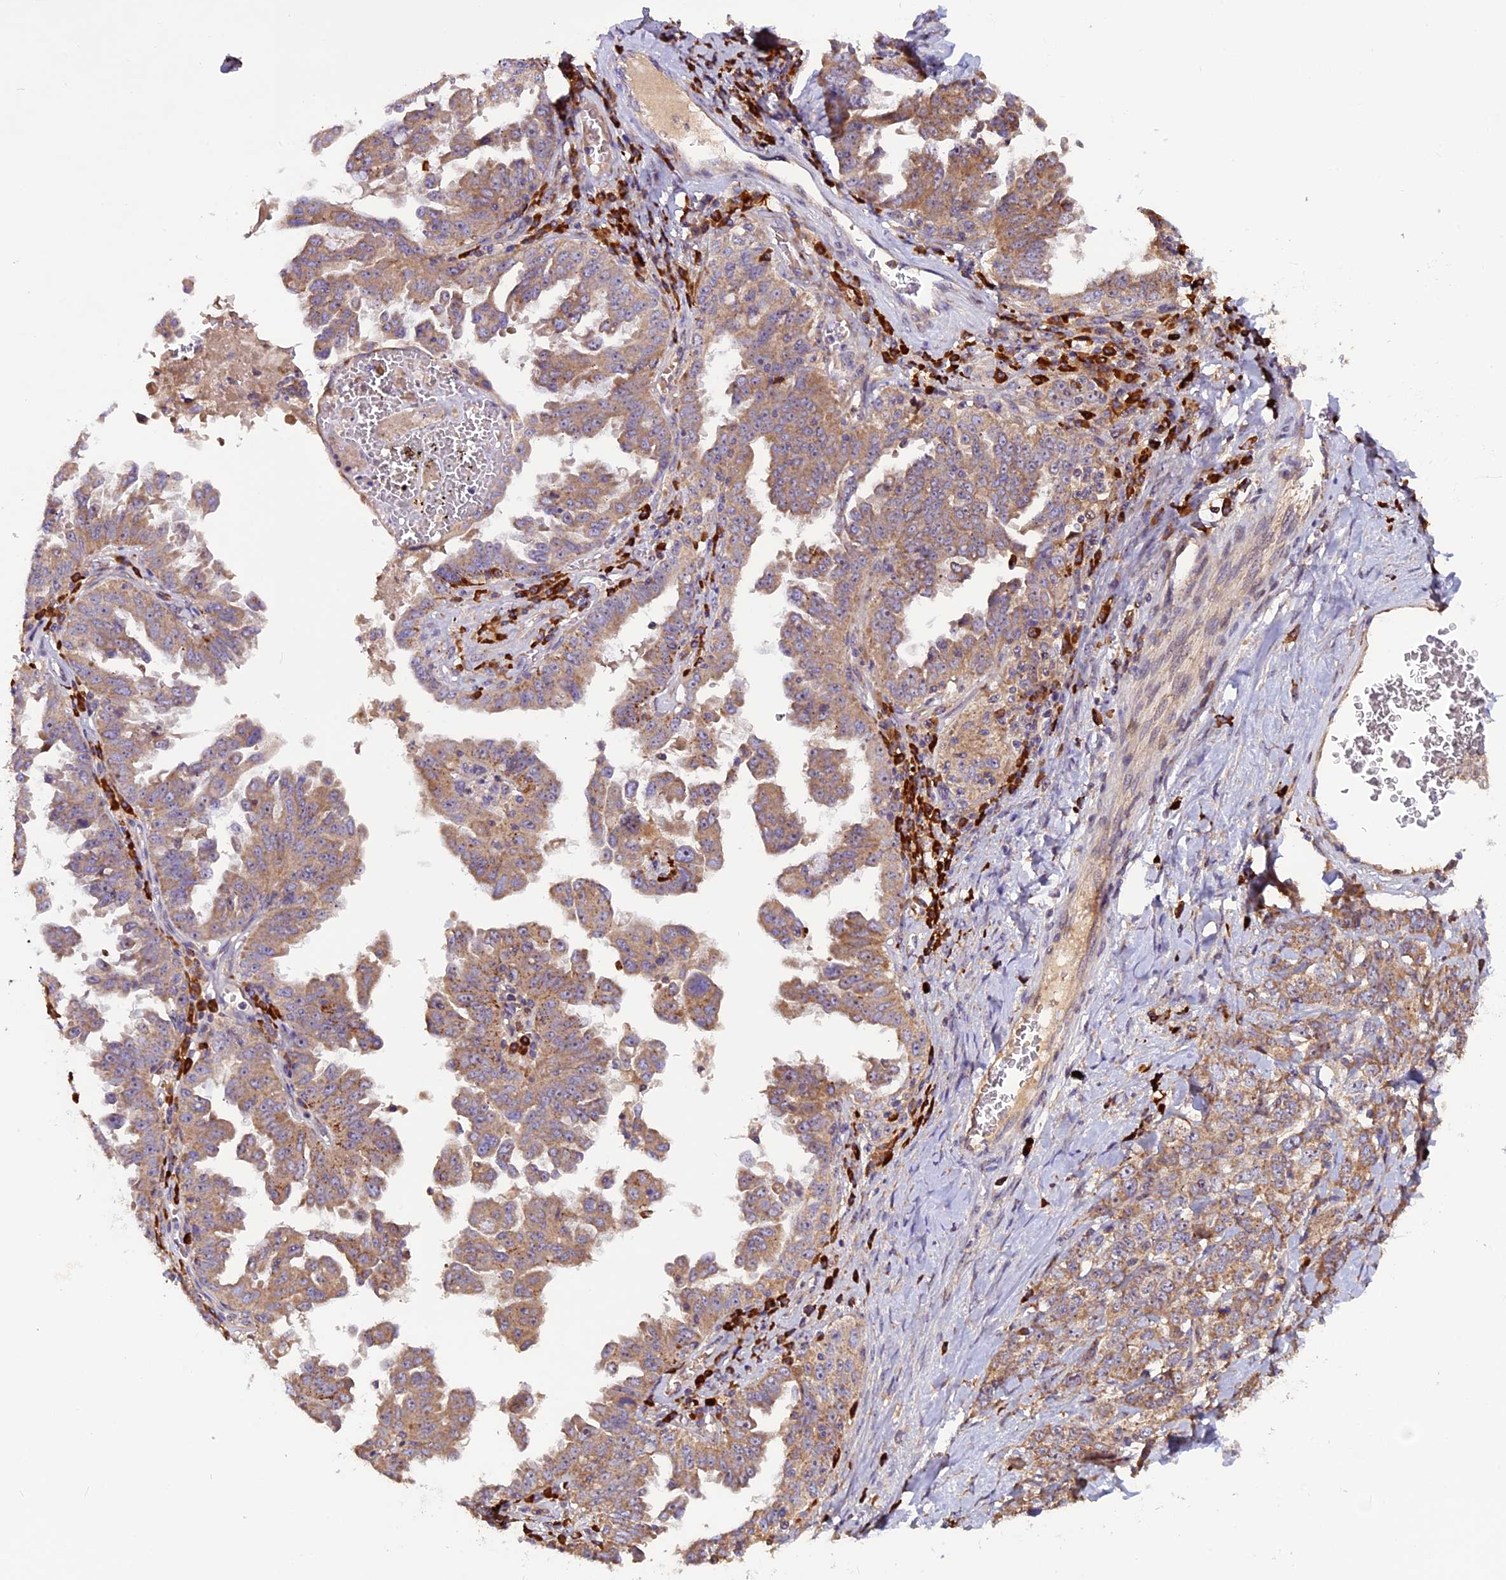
{"staining": {"intensity": "moderate", "quantity": ">75%", "location": "cytoplasmic/membranous"}, "tissue": "ovarian cancer", "cell_type": "Tumor cells", "image_type": "cancer", "snomed": [{"axis": "morphology", "description": "Carcinoma, endometroid"}, {"axis": "topography", "description": "Ovary"}], "caption": "DAB immunohistochemical staining of human ovarian endometroid carcinoma exhibits moderate cytoplasmic/membranous protein expression in about >75% of tumor cells.", "gene": "FRY", "patient": {"sex": "female", "age": 62}}